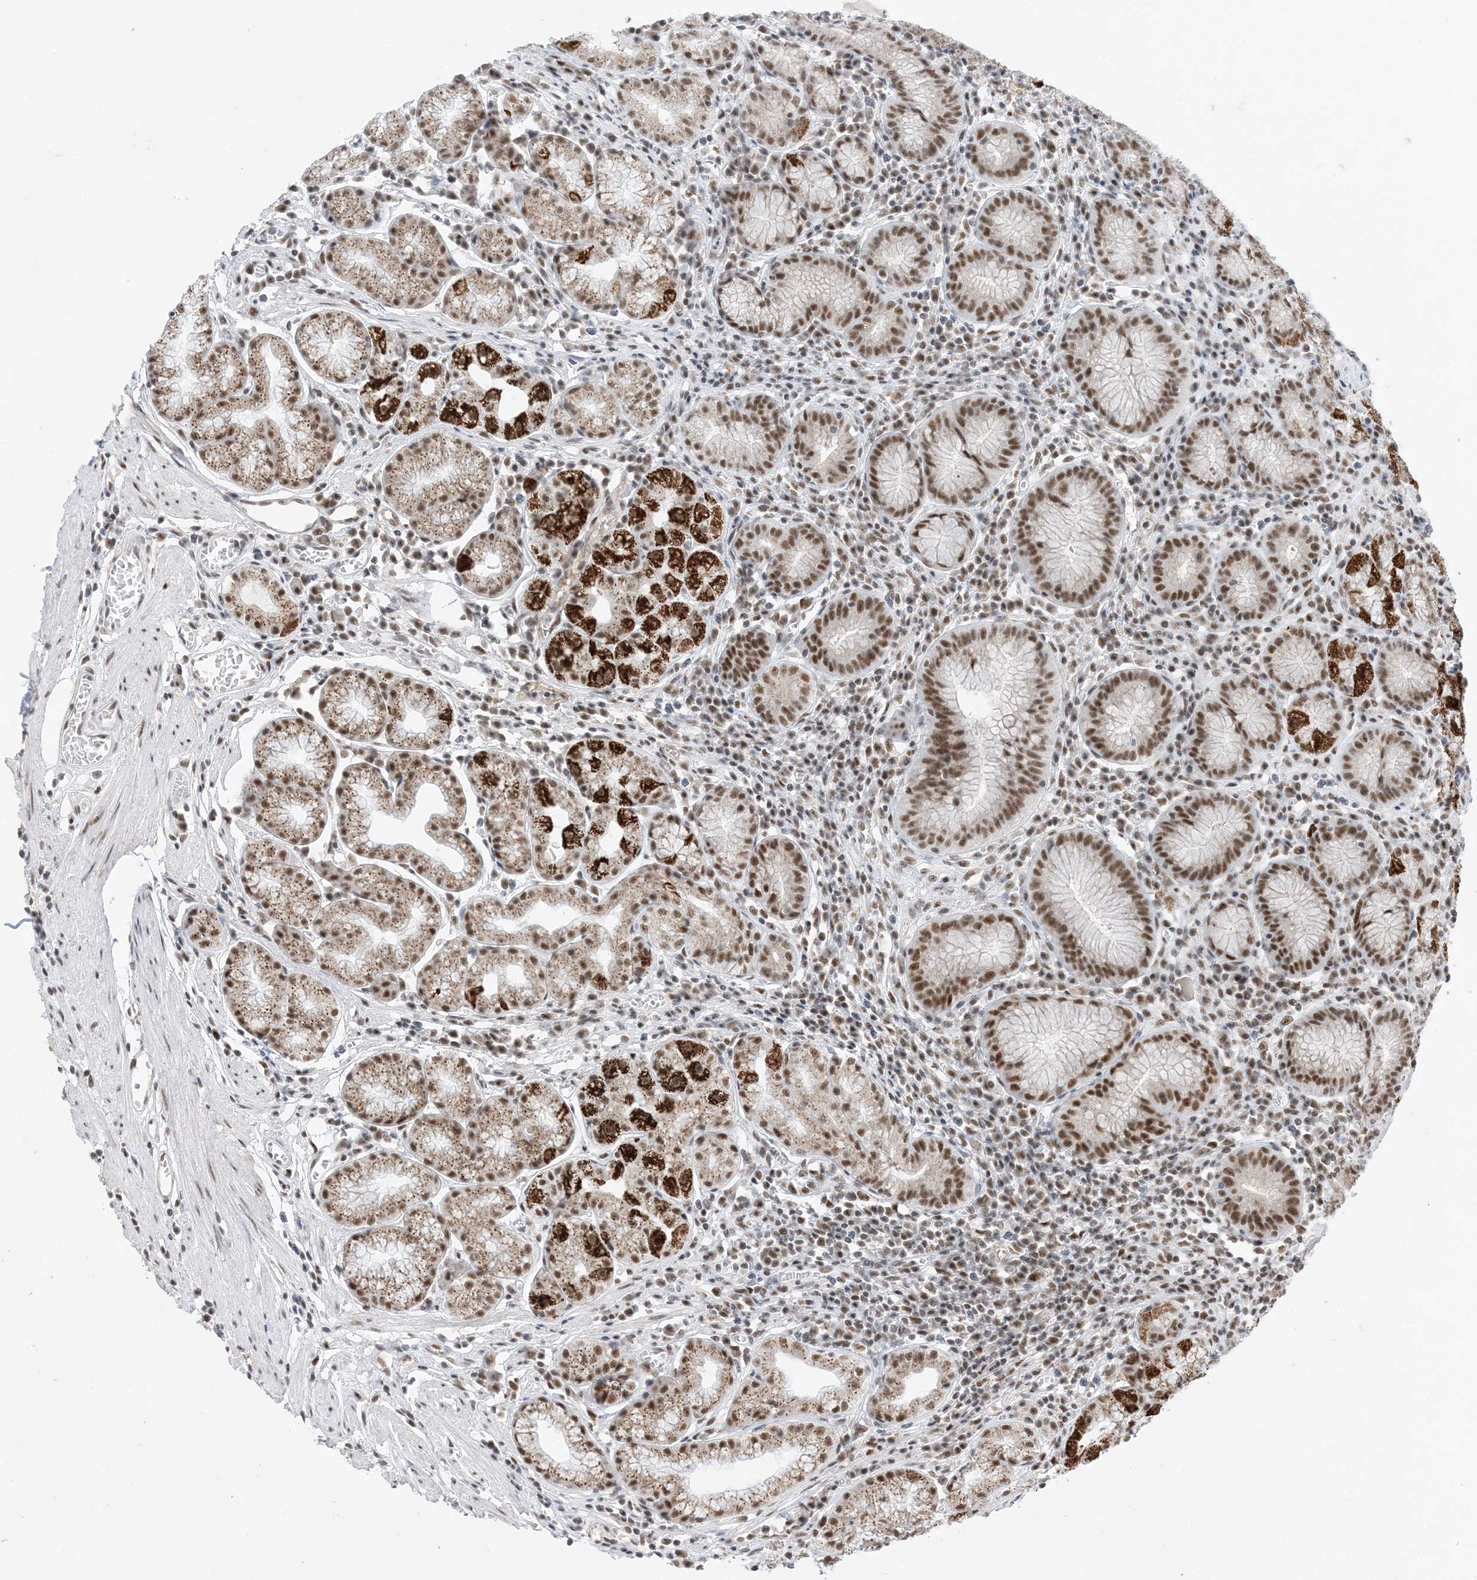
{"staining": {"intensity": "strong", "quantity": "25%-75%", "location": "cytoplasmic/membranous,nuclear"}, "tissue": "stomach", "cell_type": "Glandular cells", "image_type": "normal", "snomed": [{"axis": "morphology", "description": "Normal tissue, NOS"}, {"axis": "topography", "description": "Stomach"}], "caption": "The micrograph exhibits a brown stain indicating the presence of a protein in the cytoplasmic/membranous,nuclear of glandular cells in stomach. Immunohistochemistry stains the protein in brown and the nuclei are stained blue.", "gene": "SF3A3", "patient": {"sex": "male", "age": 55}}